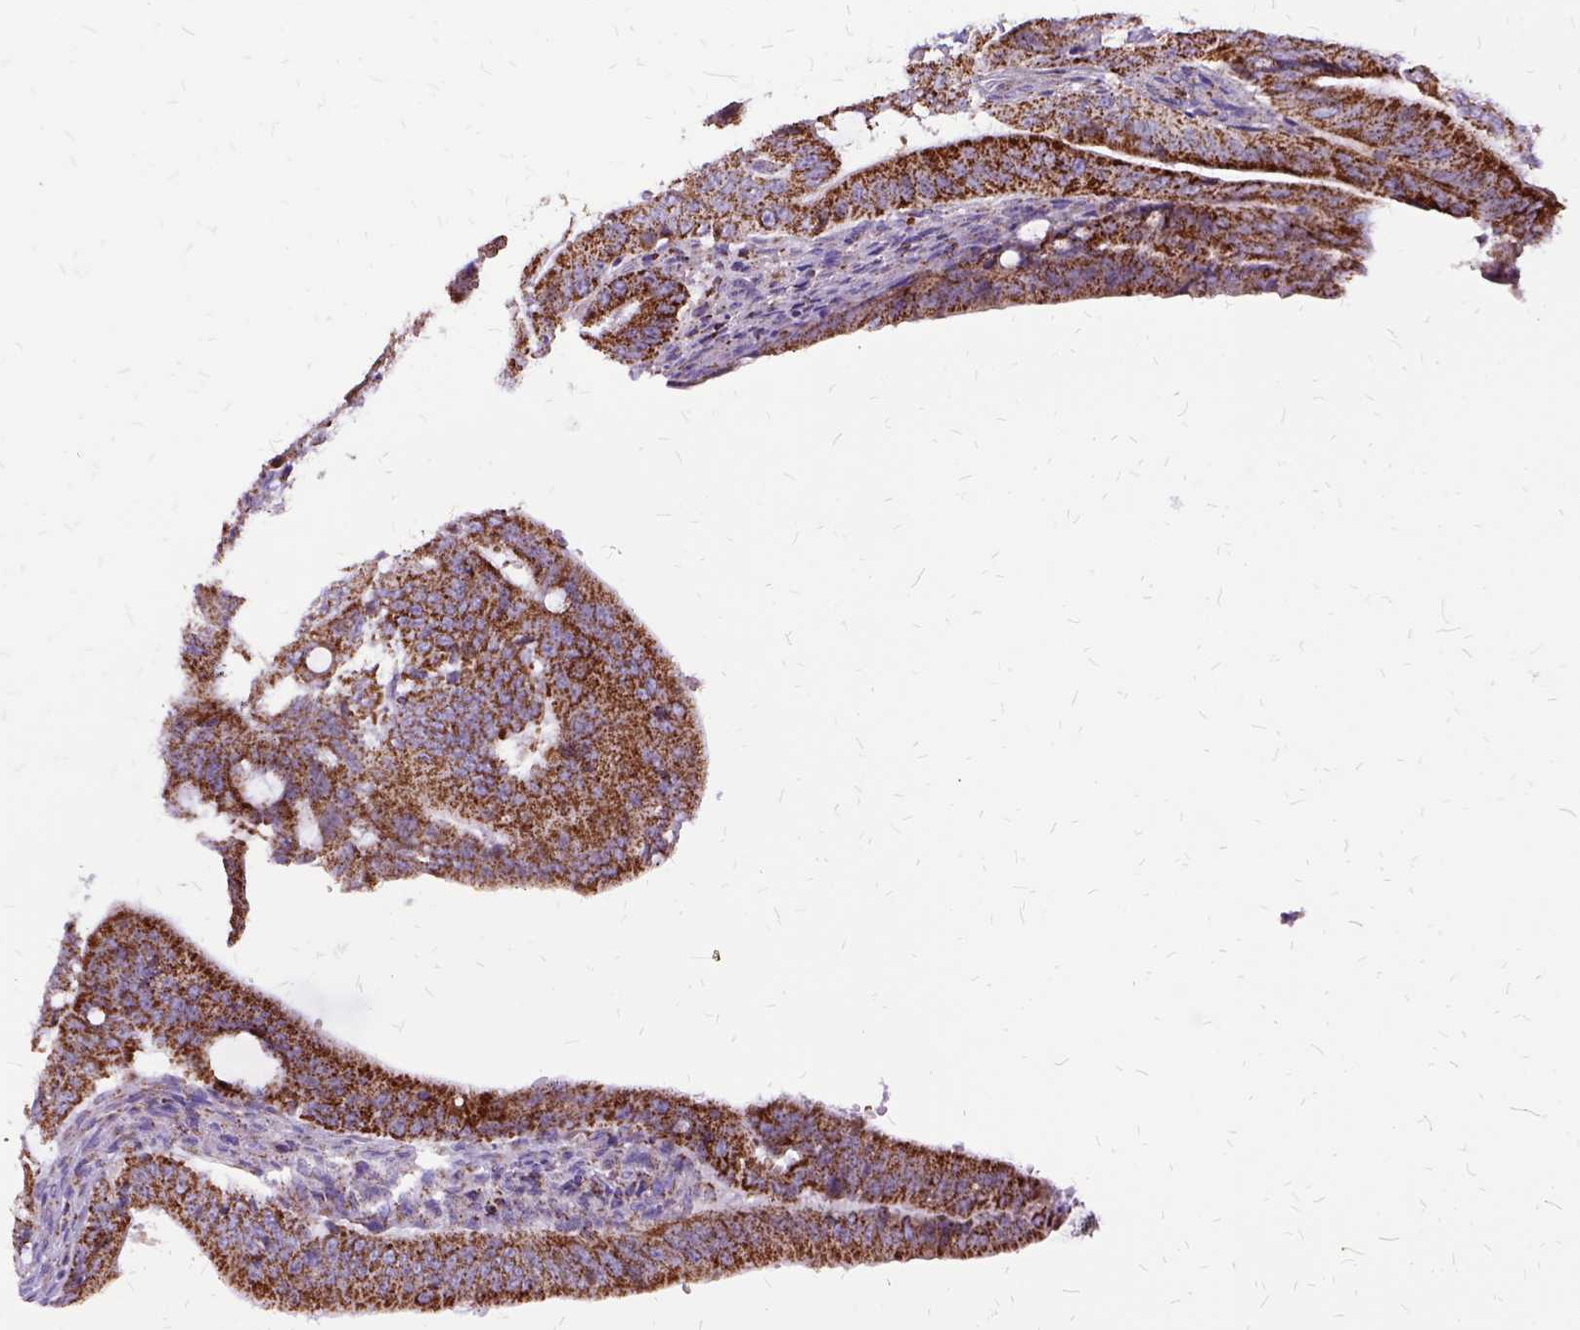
{"staining": {"intensity": "strong", "quantity": ">75%", "location": "cytoplasmic/membranous"}, "tissue": "colorectal cancer", "cell_type": "Tumor cells", "image_type": "cancer", "snomed": [{"axis": "morphology", "description": "Adenocarcinoma, NOS"}, {"axis": "topography", "description": "Colon"}], "caption": "Human colorectal cancer stained for a protein (brown) reveals strong cytoplasmic/membranous positive expression in approximately >75% of tumor cells.", "gene": "OXCT1", "patient": {"sex": "female", "age": 43}}